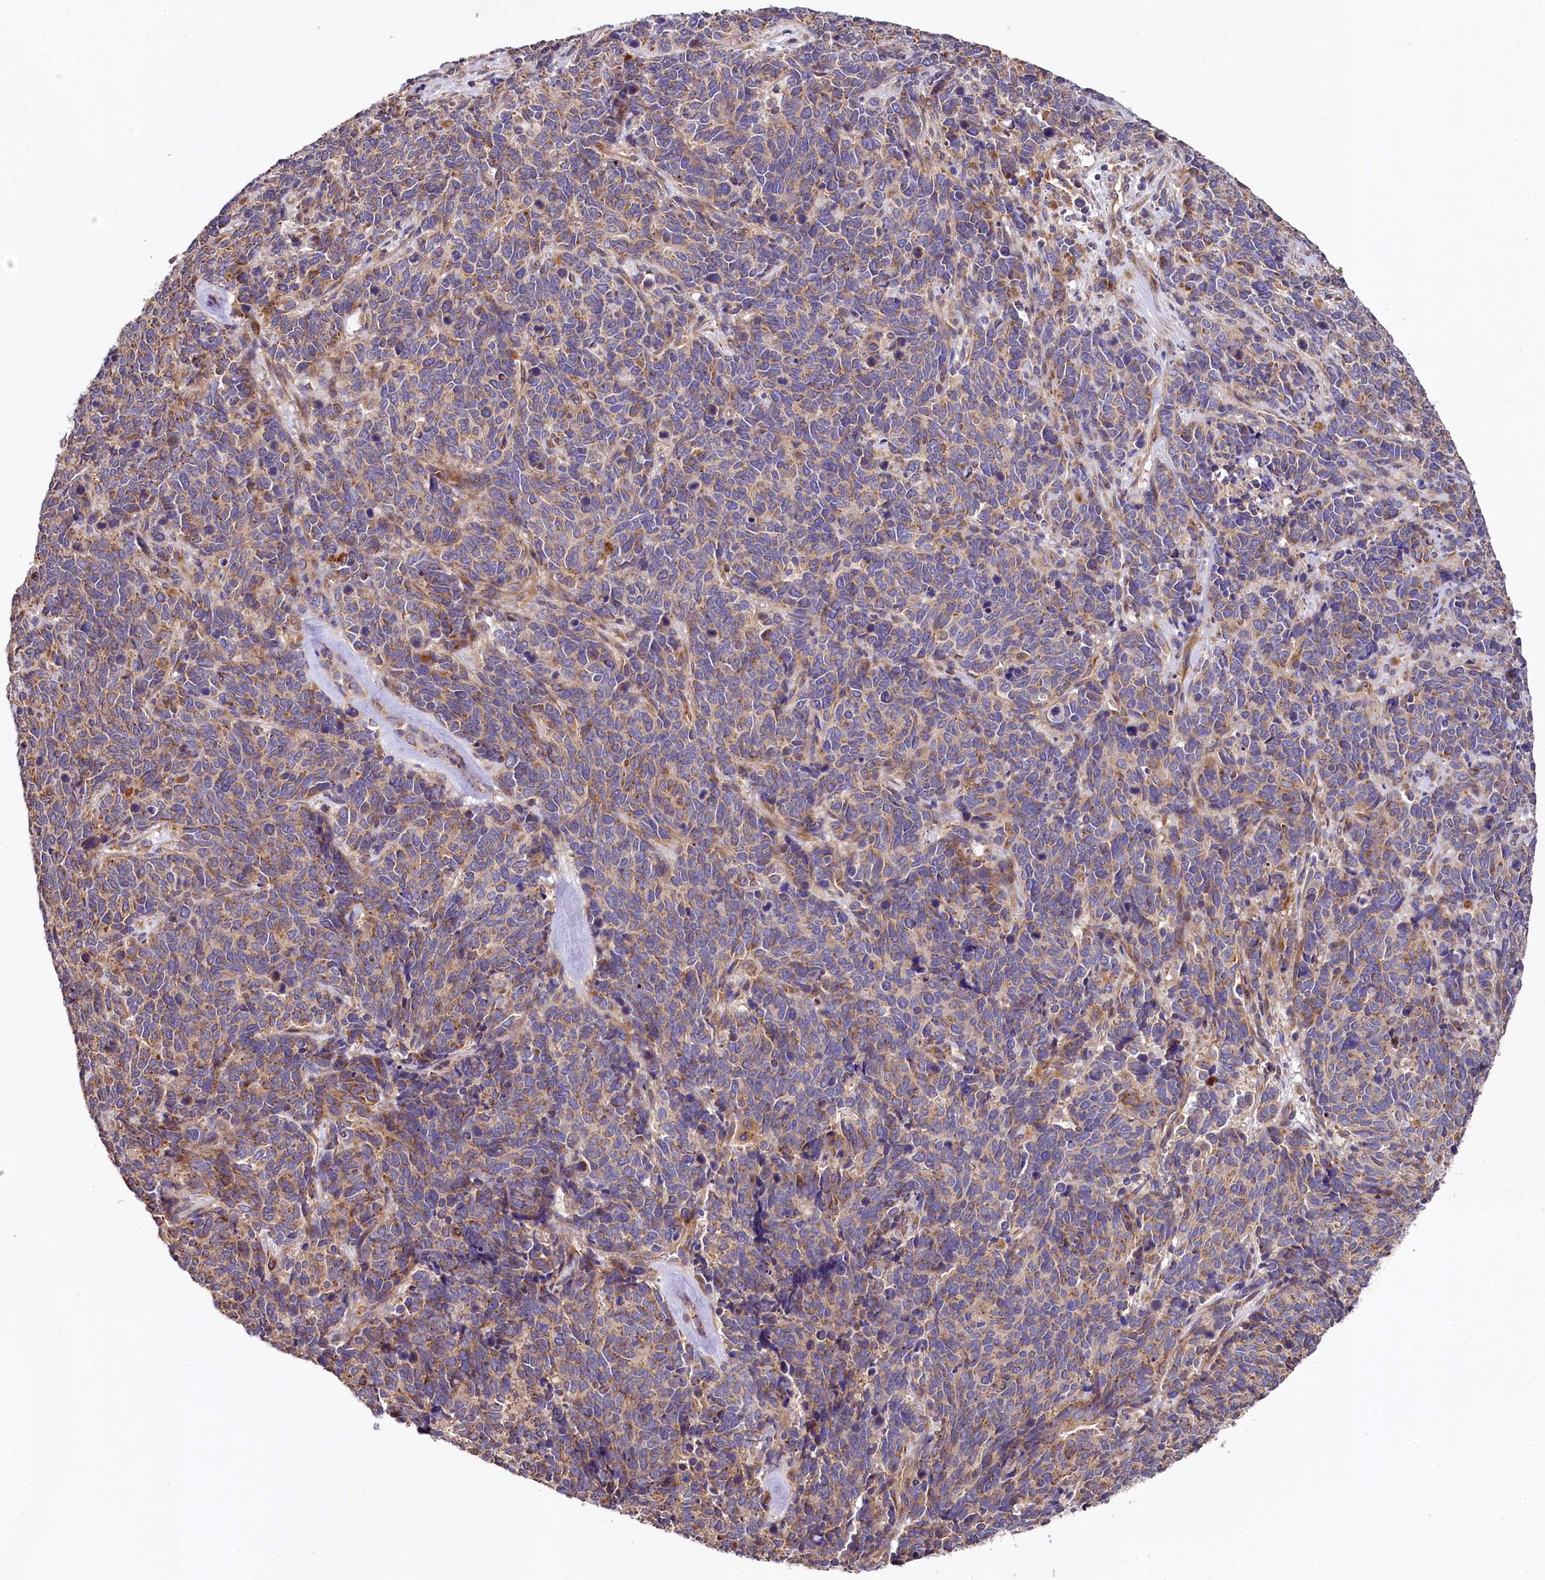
{"staining": {"intensity": "moderate", "quantity": "25%-75%", "location": "cytoplasmic/membranous"}, "tissue": "cervical cancer", "cell_type": "Tumor cells", "image_type": "cancer", "snomed": [{"axis": "morphology", "description": "Squamous cell carcinoma, NOS"}, {"axis": "topography", "description": "Cervix"}], "caption": "Protein expression analysis of cervical cancer (squamous cell carcinoma) demonstrates moderate cytoplasmic/membranous staining in about 25%-75% of tumor cells. Immunohistochemistry stains the protein of interest in brown and the nuclei are stained blue.", "gene": "SPRYD3", "patient": {"sex": "female", "age": 60}}